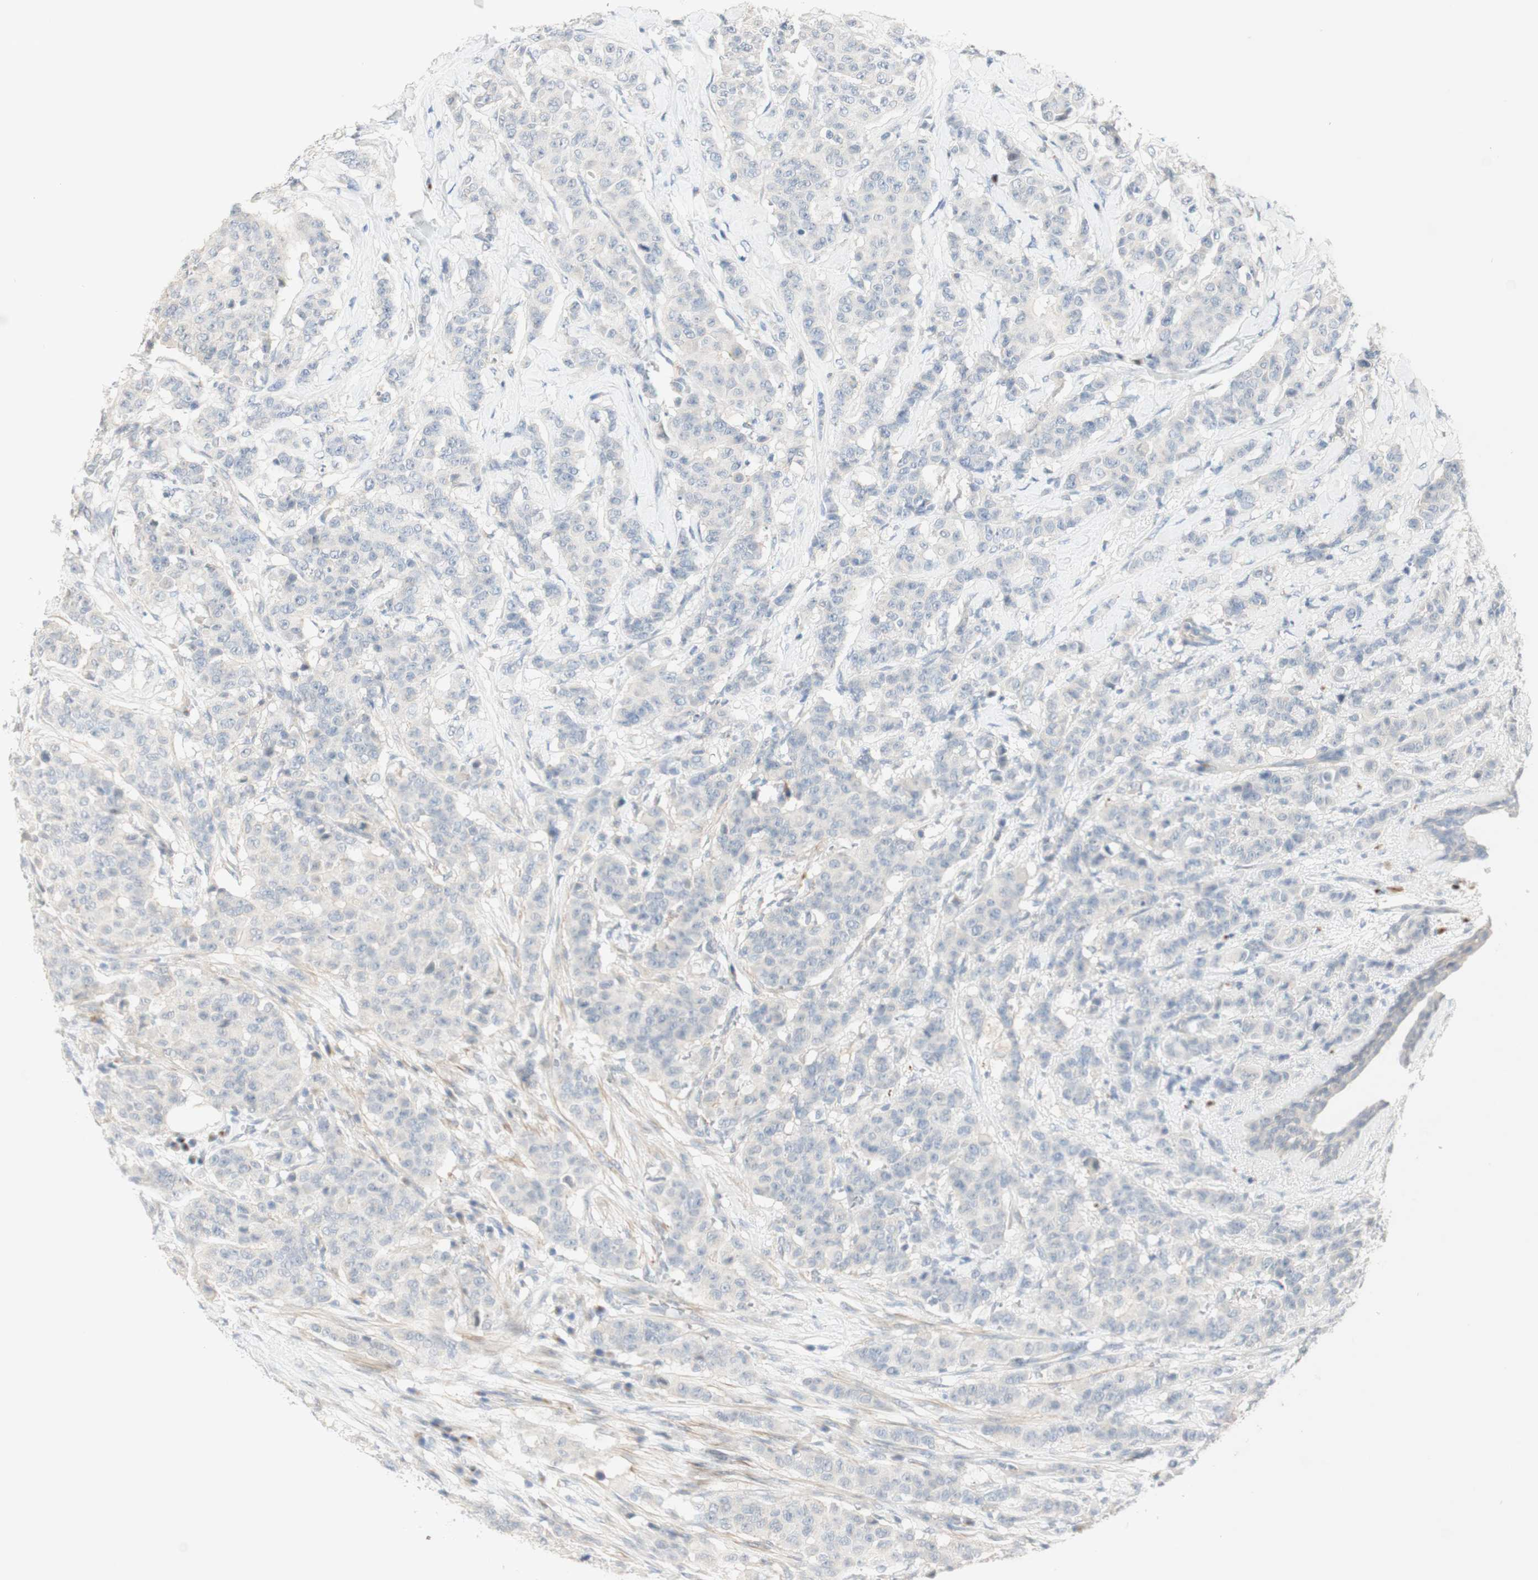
{"staining": {"intensity": "negative", "quantity": "none", "location": "none"}, "tissue": "breast cancer", "cell_type": "Tumor cells", "image_type": "cancer", "snomed": [{"axis": "morphology", "description": "Normal tissue, NOS"}, {"axis": "morphology", "description": "Duct carcinoma"}, {"axis": "topography", "description": "Breast"}], "caption": "Photomicrograph shows no significant protein positivity in tumor cells of breast invasive ductal carcinoma. The staining is performed using DAB brown chromogen with nuclei counter-stained in using hematoxylin.", "gene": "MANEA", "patient": {"sex": "female", "age": 40}}